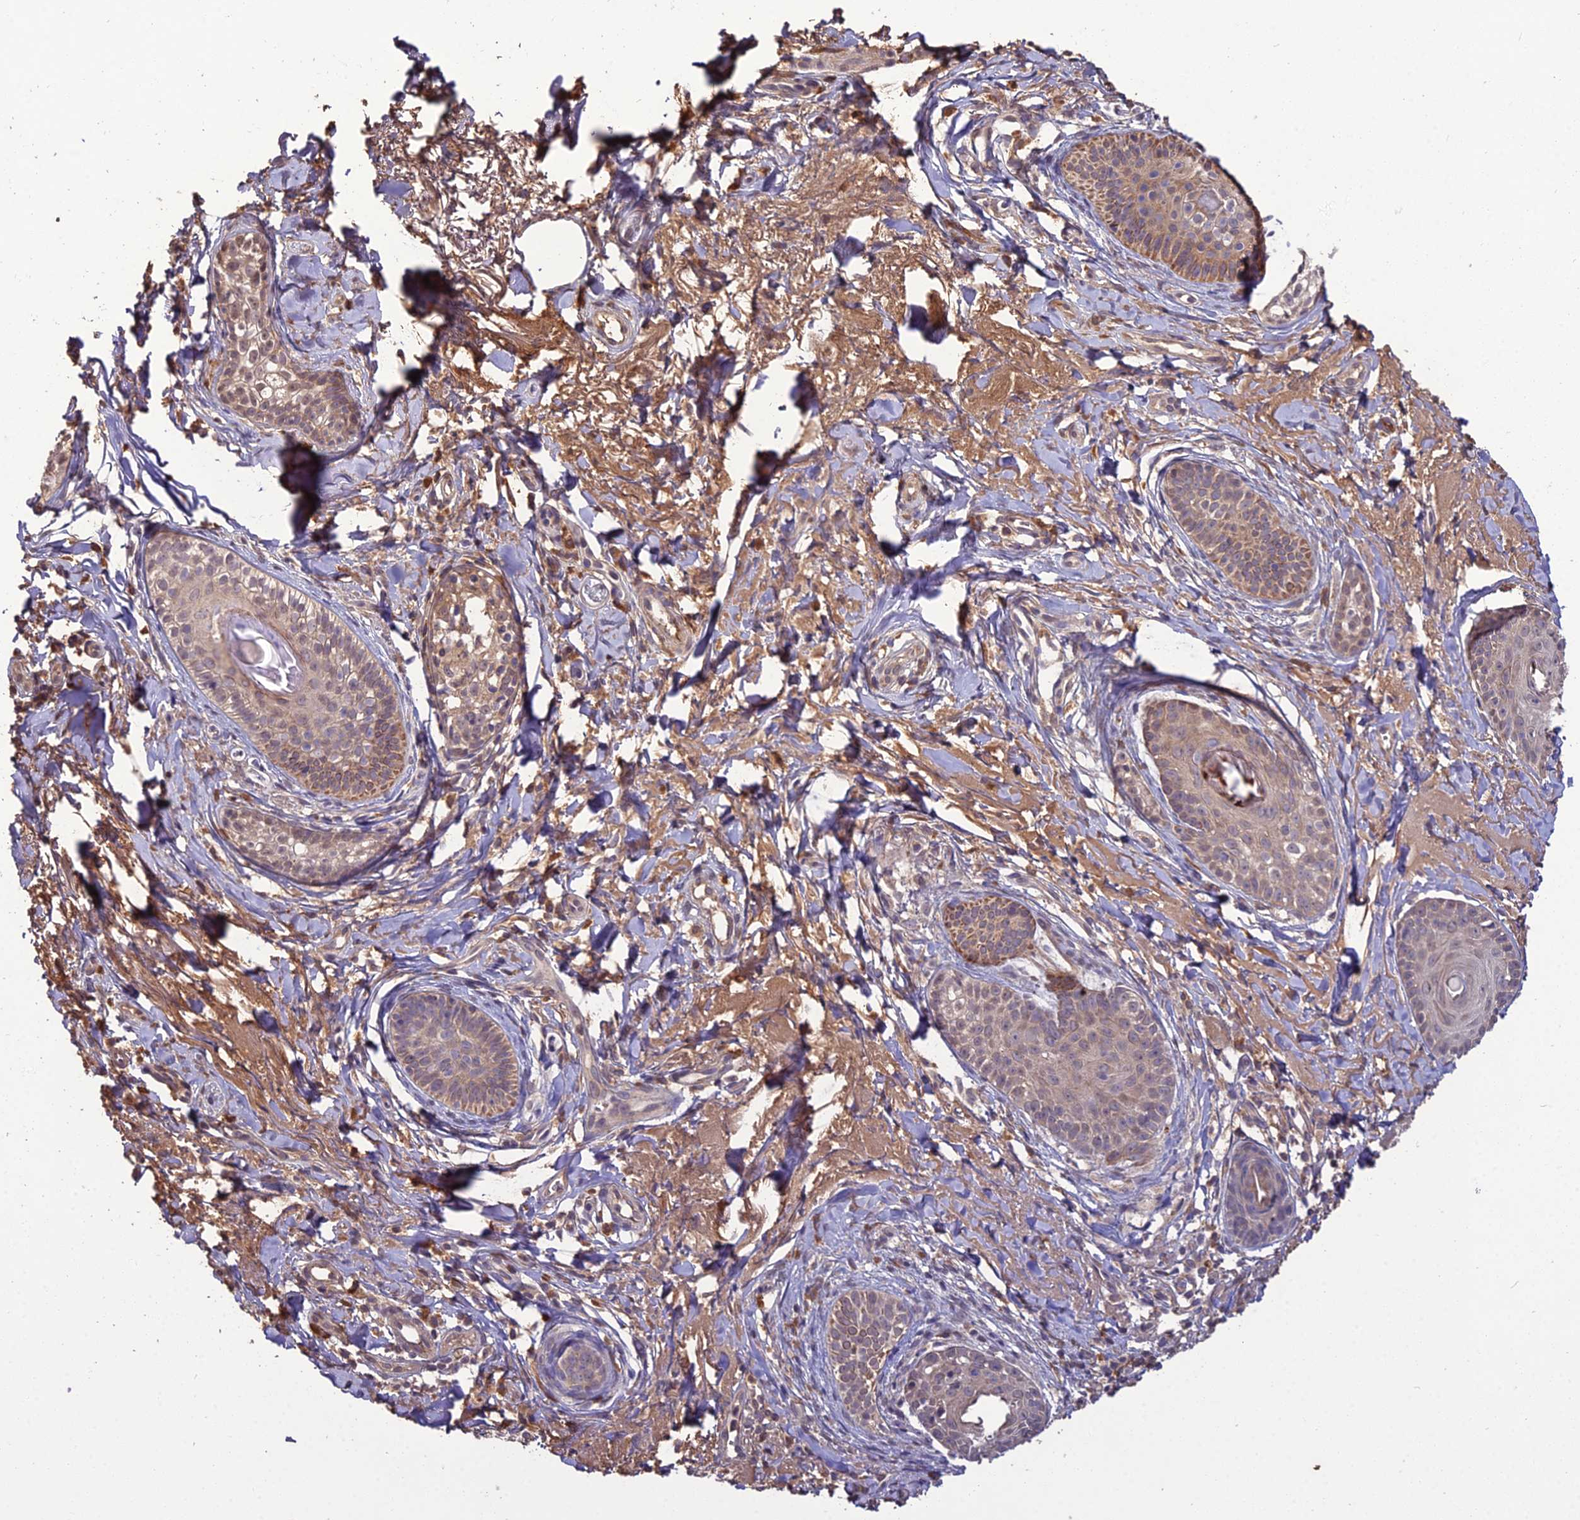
{"staining": {"intensity": "weak", "quantity": "25%-75%", "location": "cytoplasmic/membranous"}, "tissue": "skin cancer", "cell_type": "Tumor cells", "image_type": "cancer", "snomed": [{"axis": "morphology", "description": "Basal cell carcinoma"}, {"axis": "topography", "description": "Skin"}], "caption": "A photomicrograph of basal cell carcinoma (skin) stained for a protein exhibits weak cytoplasmic/membranous brown staining in tumor cells.", "gene": "KCTD16", "patient": {"sex": "female", "age": 76}}